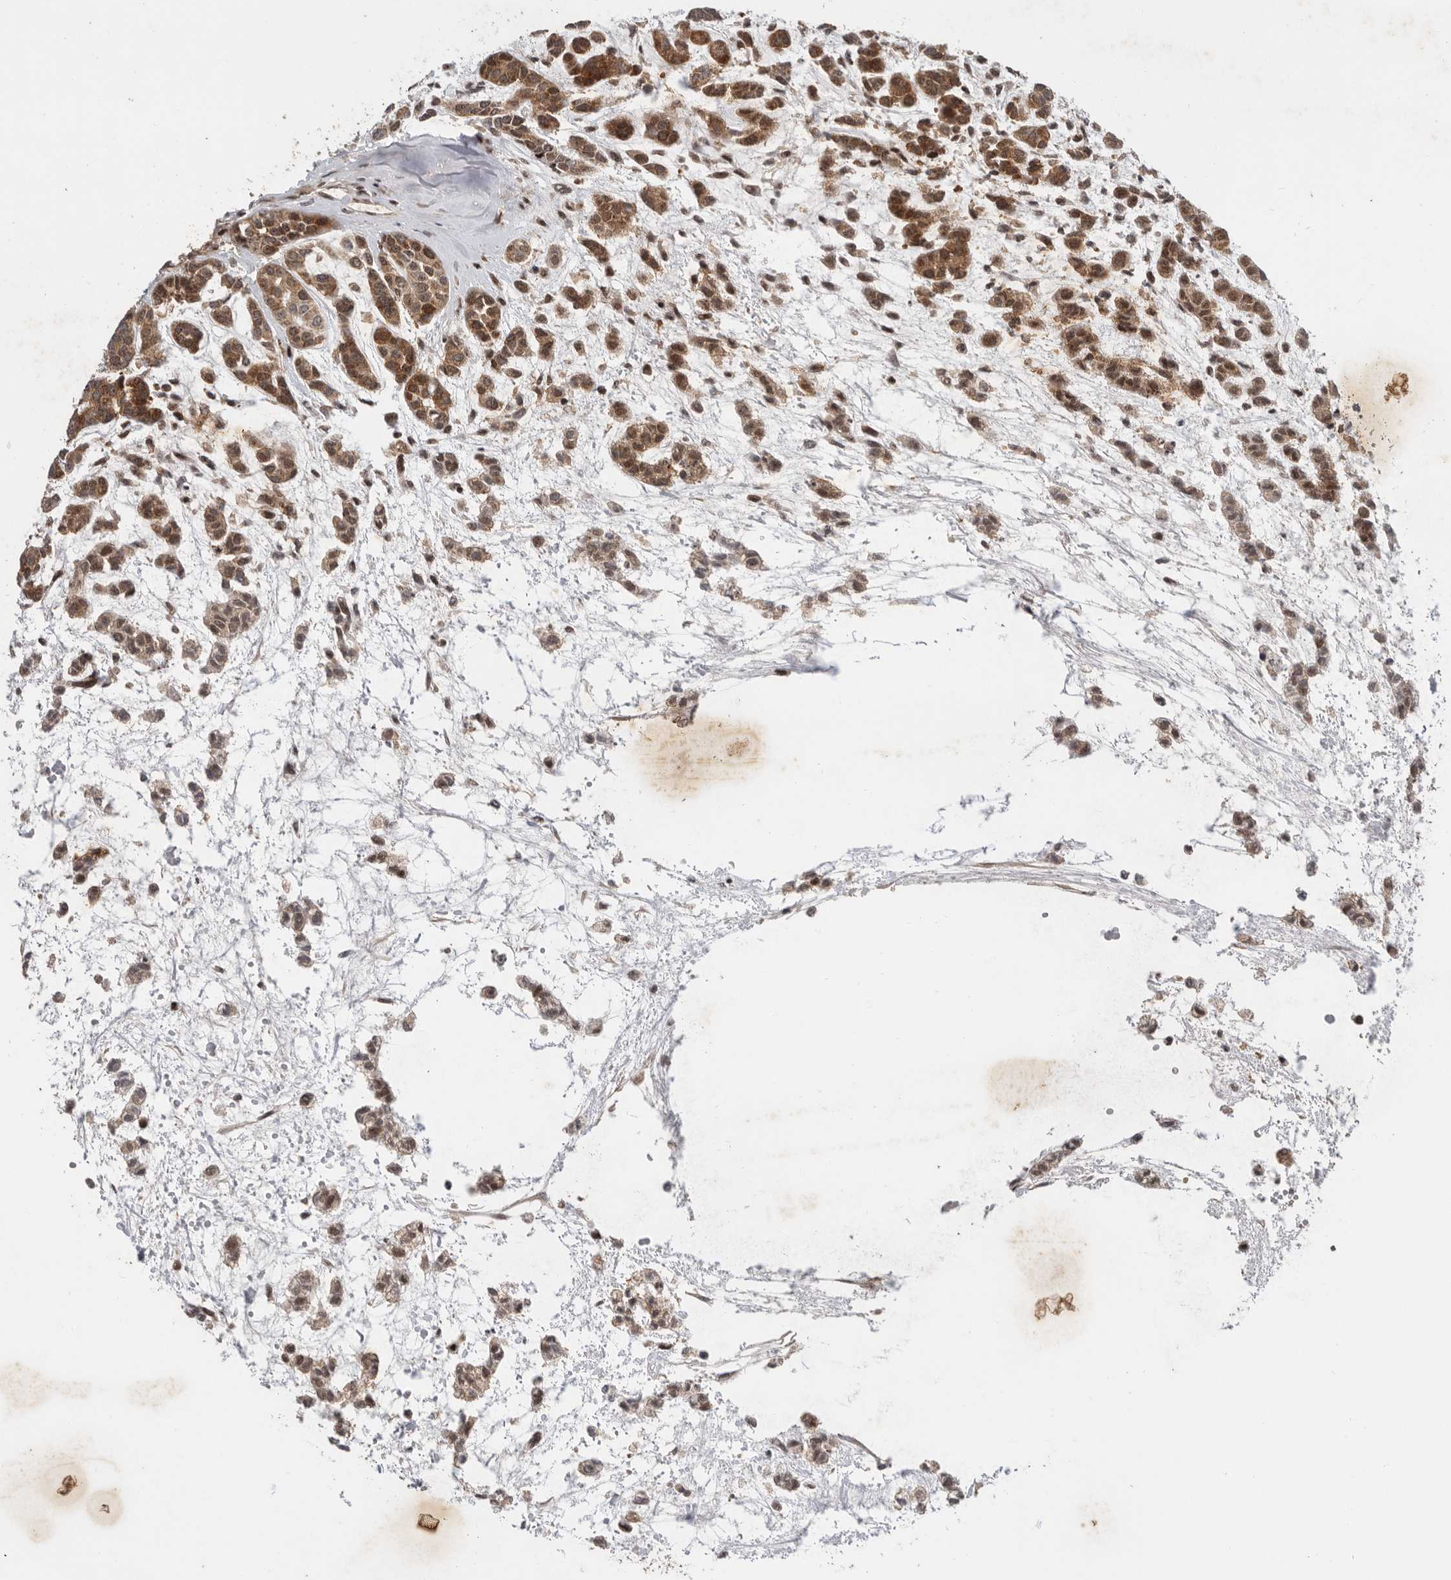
{"staining": {"intensity": "moderate", "quantity": ">75%", "location": "cytoplasmic/membranous,nuclear"}, "tissue": "head and neck cancer", "cell_type": "Tumor cells", "image_type": "cancer", "snomed": [{"axis": "morphology", "description": "Adenocarcinoma, NOS"}, {"axis": "morphology", "description": "Adenoma, NOS"}, {"axis": "topography", "description": "Head-Neck"}], "caption": "Protein expression by IHC reveals moderate cytoplasmic/membranous and nuclear staining in approximately >75% of tumor cells in adenocarcinoma (head and neck).", "gene": "FZD3", "patient": {"sex": "female", "age": 55}}